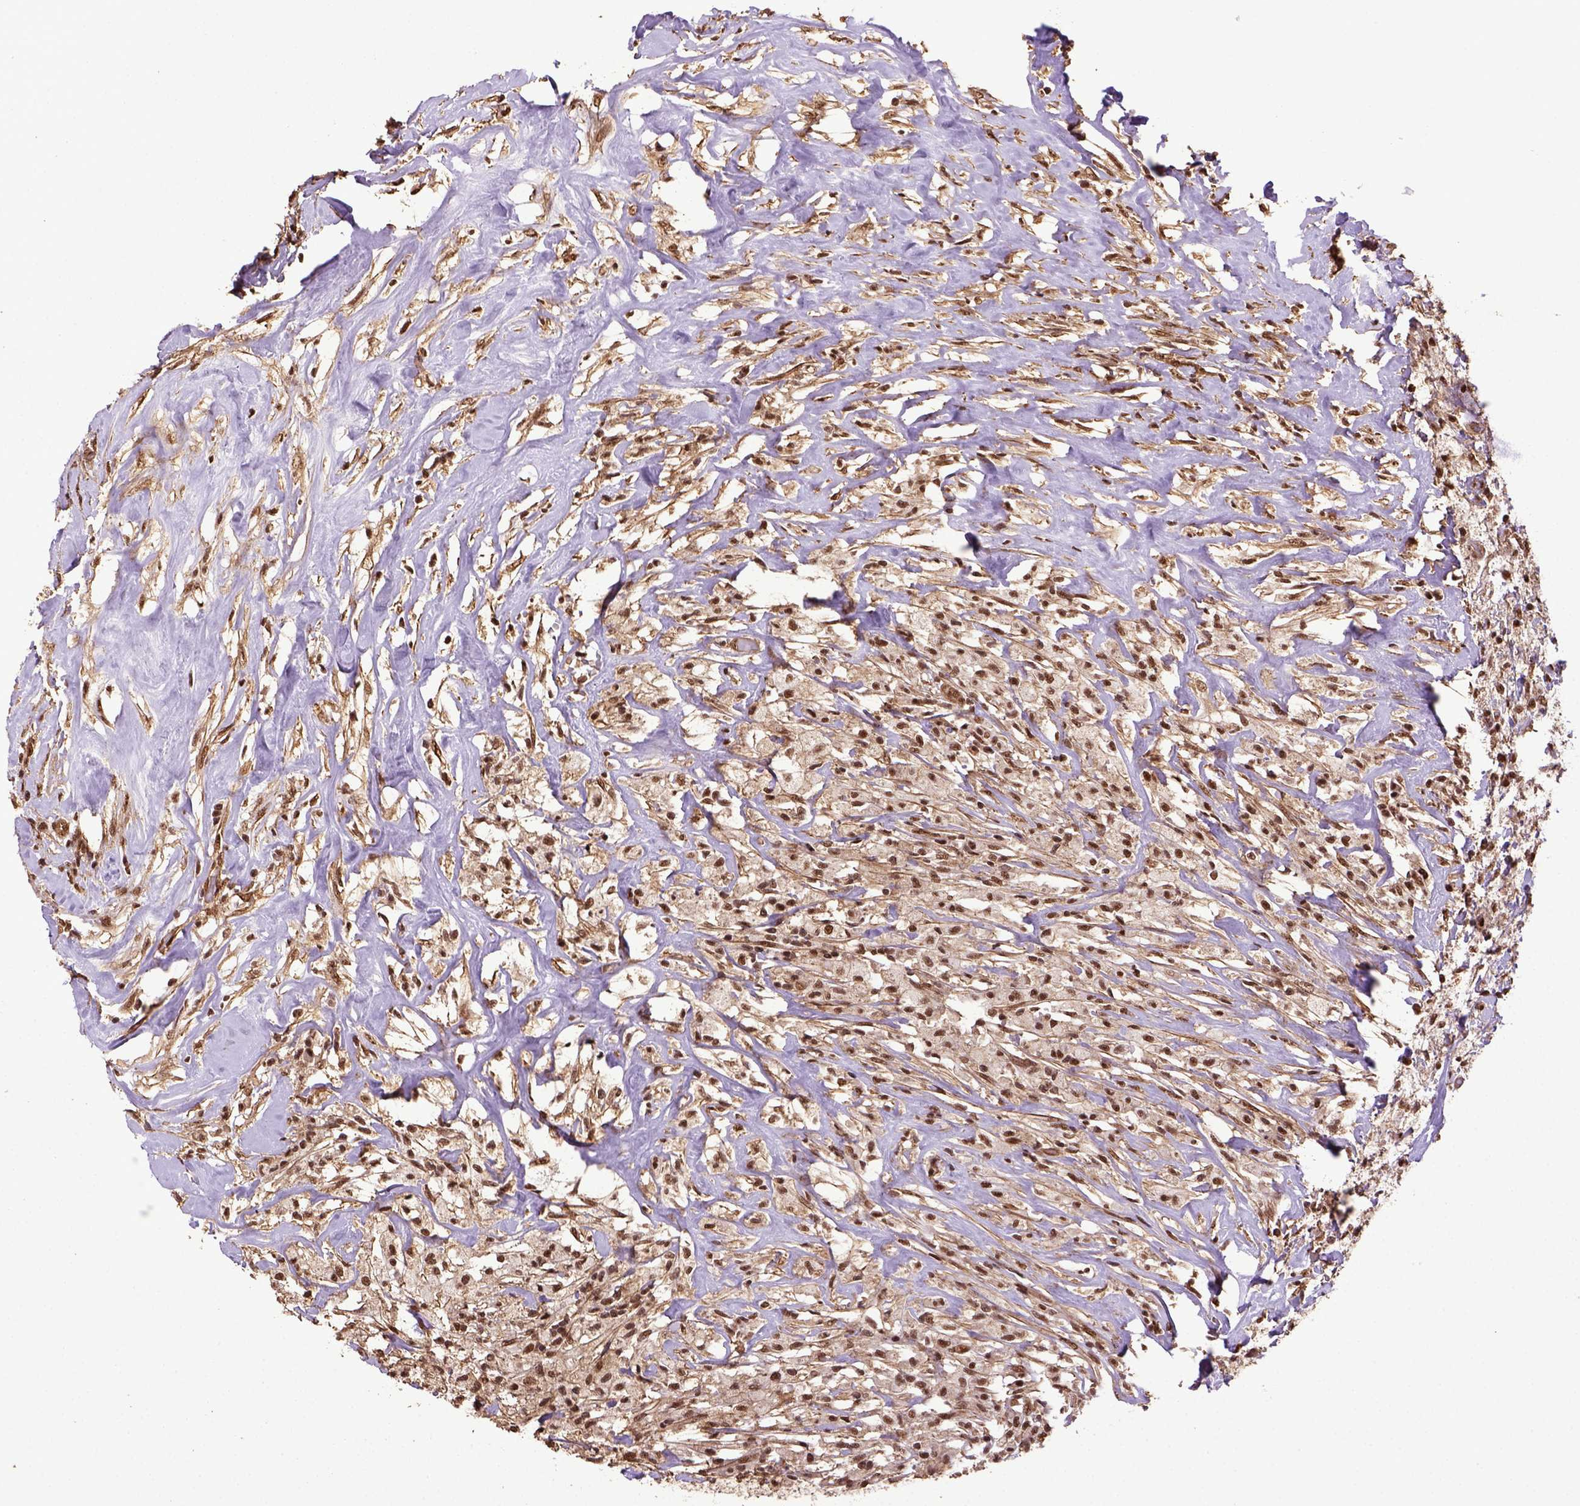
{"staining": {"intensity": "strong", "quantity": ">75%", "location": "nuclear"}, "tissue": "testis cancer", "cell_type": "Tumor cells", "image_type": "cancer", "snomed": [{"axis": "morphology", "description": "Necrosis, NOS"}, {"axis": "morphology", "description": "Carcinoma, Embryonal, NOS"}, {"axis": "topography", "description": "Testis"}], "caption": "About >75% of tumor cells in human testis embryonal carcinoma display strong nuclear protein positivity as visualized by brown immunohistochemical staining.", "gene": "PPIG", "patient": {"sex": "male", "age": 19}}